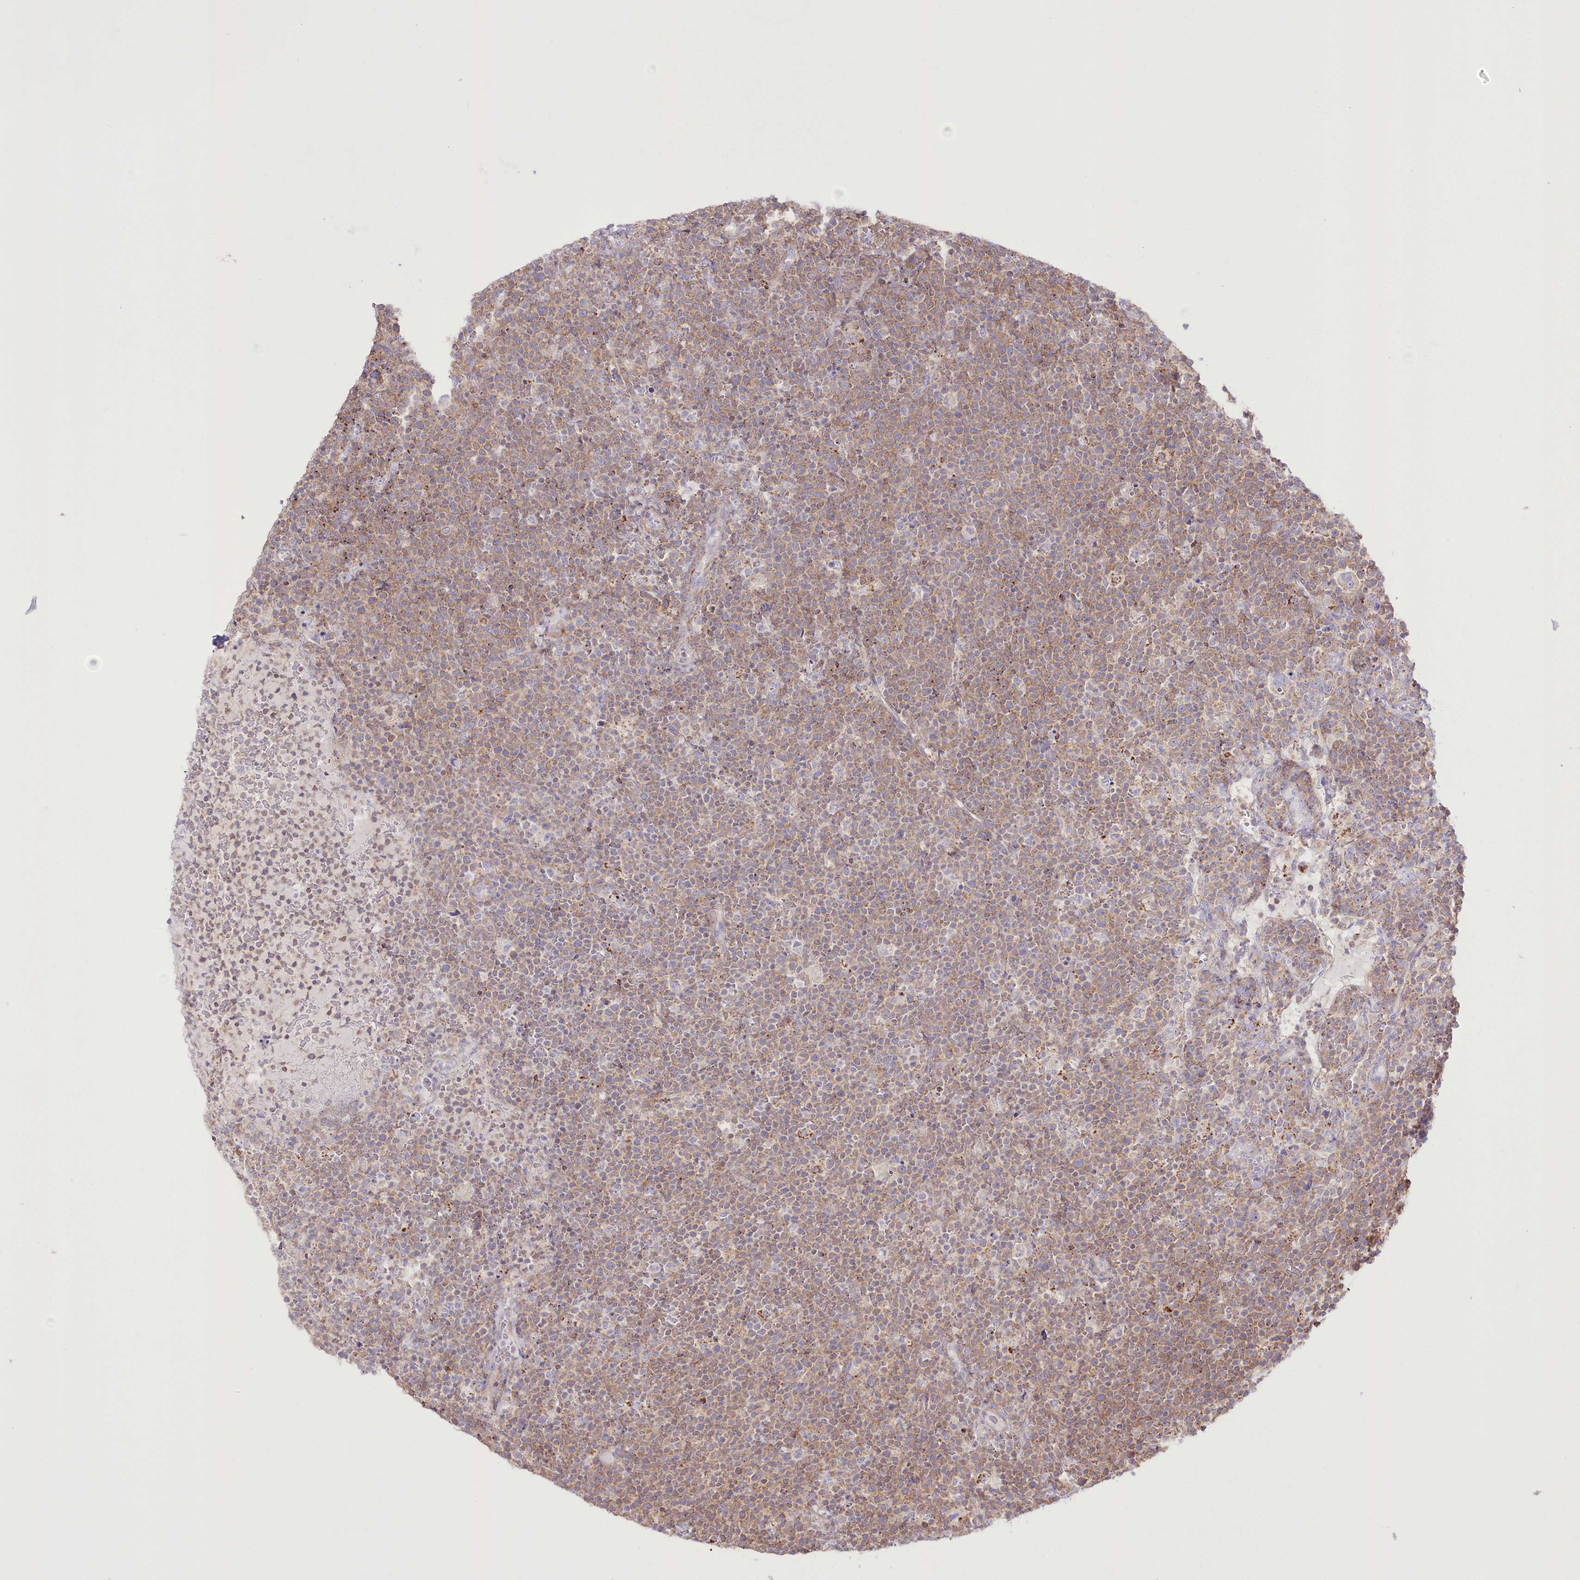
{"staining": {"intensity": "moderate", "quantity": ">75%", "location": "cytoplasmic/membranous"}, "tissue": "lymphoma", "cell_type": "Tumor cells", "image_type": "cancer", "snomed": [{"axis": "morphology", "description": "Malignant lymphoma, non-Hodgkin's type, High grade"}, {"axis": "topography", "description": "Lymph node"}], "caption": "Lymphoma stained with a protein marker exhibits moderate staining in tumor cells.", "gene": "FAM216A", "patient": {"sex": "male", "age": 61}}